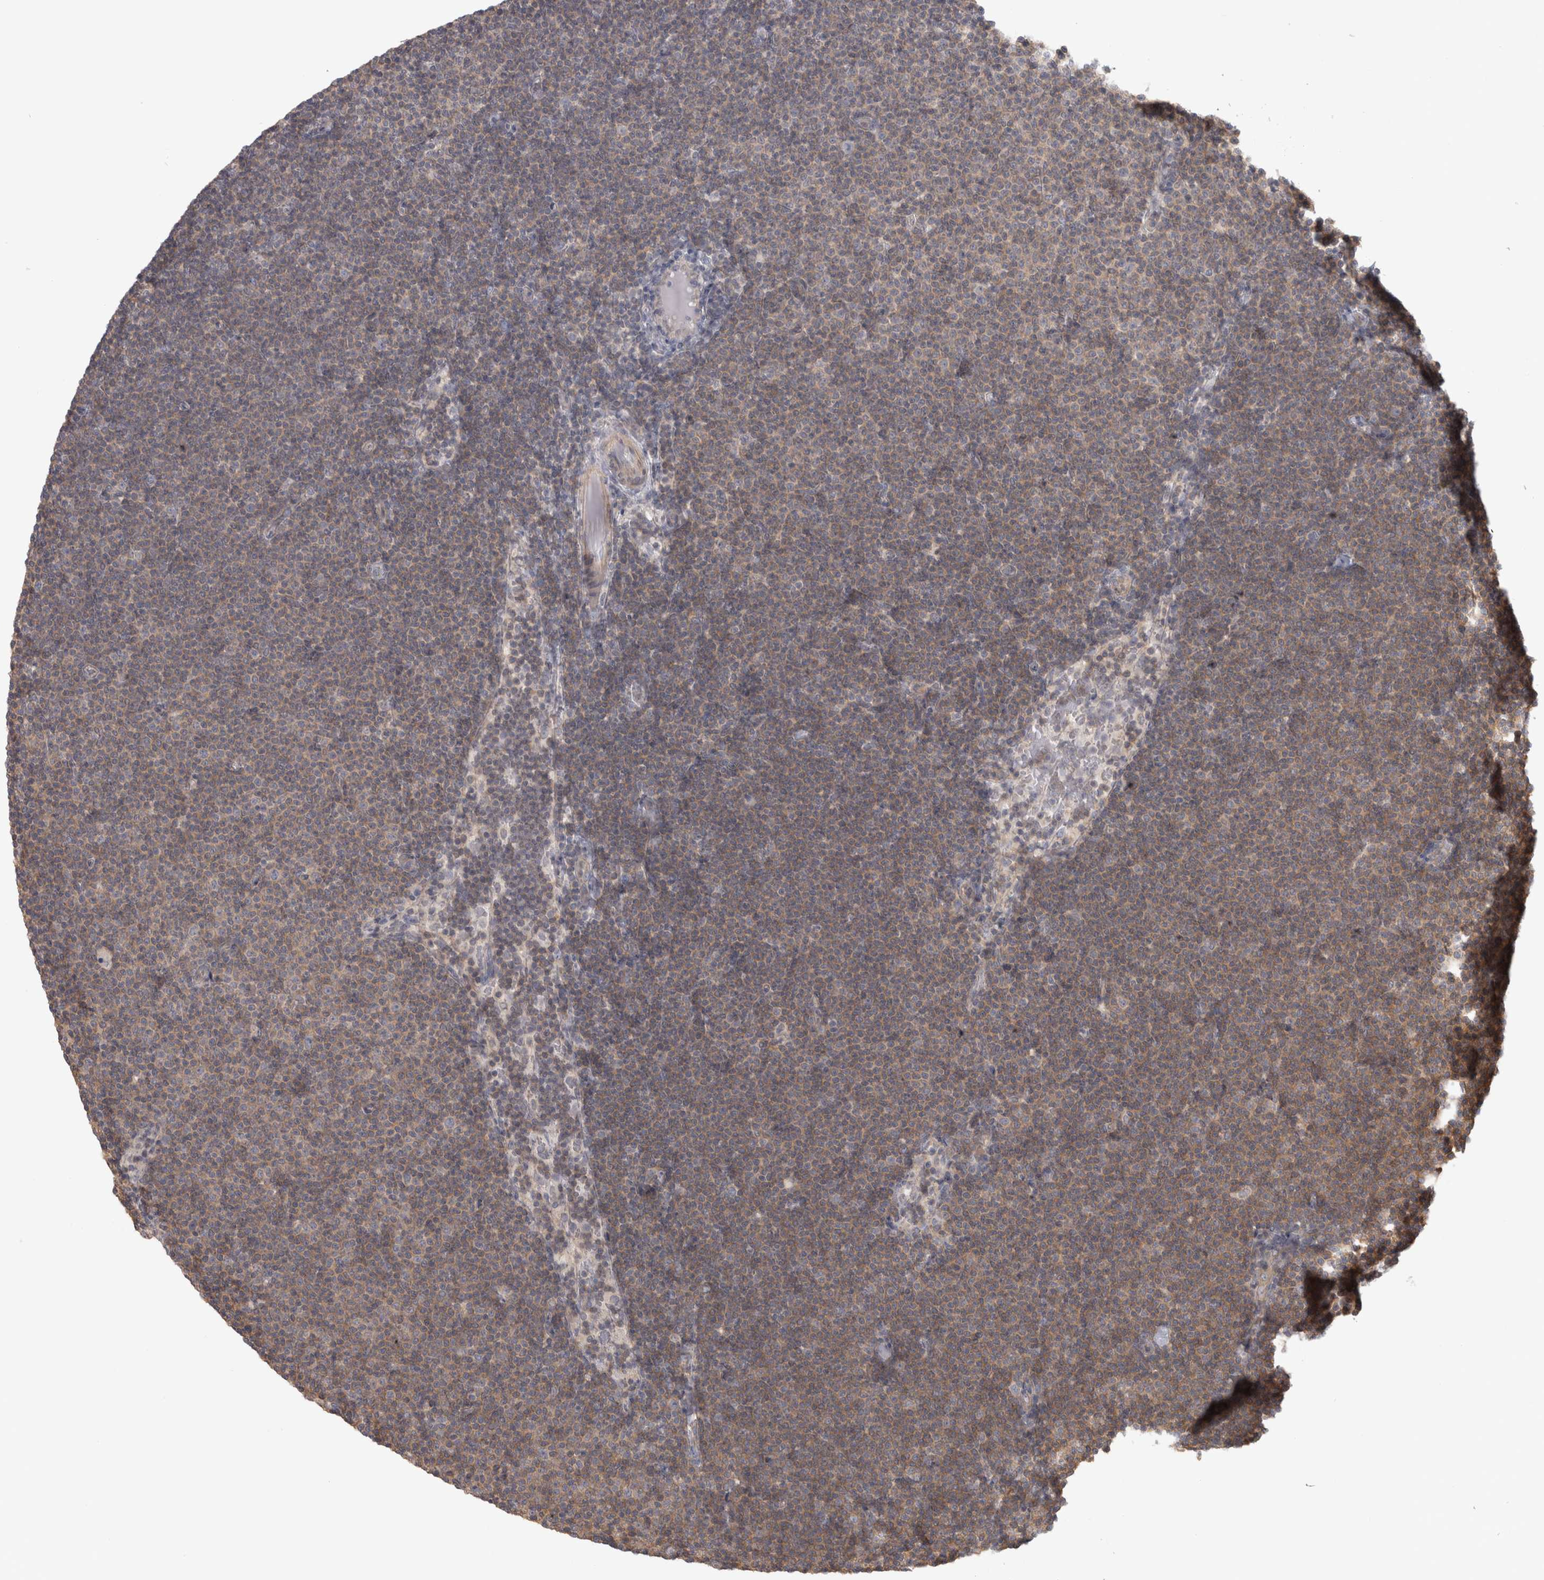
{"staining": {"intensity": "weak", "quantity": ">75%", "location": "cytoplasmic/membranous"}, "tissue": "lymphoma", "cell_type": "Tumor cells", "image_type": "cancer", "snomed": [{"axis": "morphology", "description": "Malignant lymphoma, non-Hodgkin's type, Low grade"}, {"axis": "topography", "description": "Lymph node"}], "caption": "Protein expression analysis of lymphoma exhibits weak cytoplasmic/membranous staining in approximately >75% of tumor cells. Immunohistochemistry stains the protein in brown and the nuclei are stained blue.", "gene": "PPP1R12B", "patient": {"sex": "female", "age": 53}}